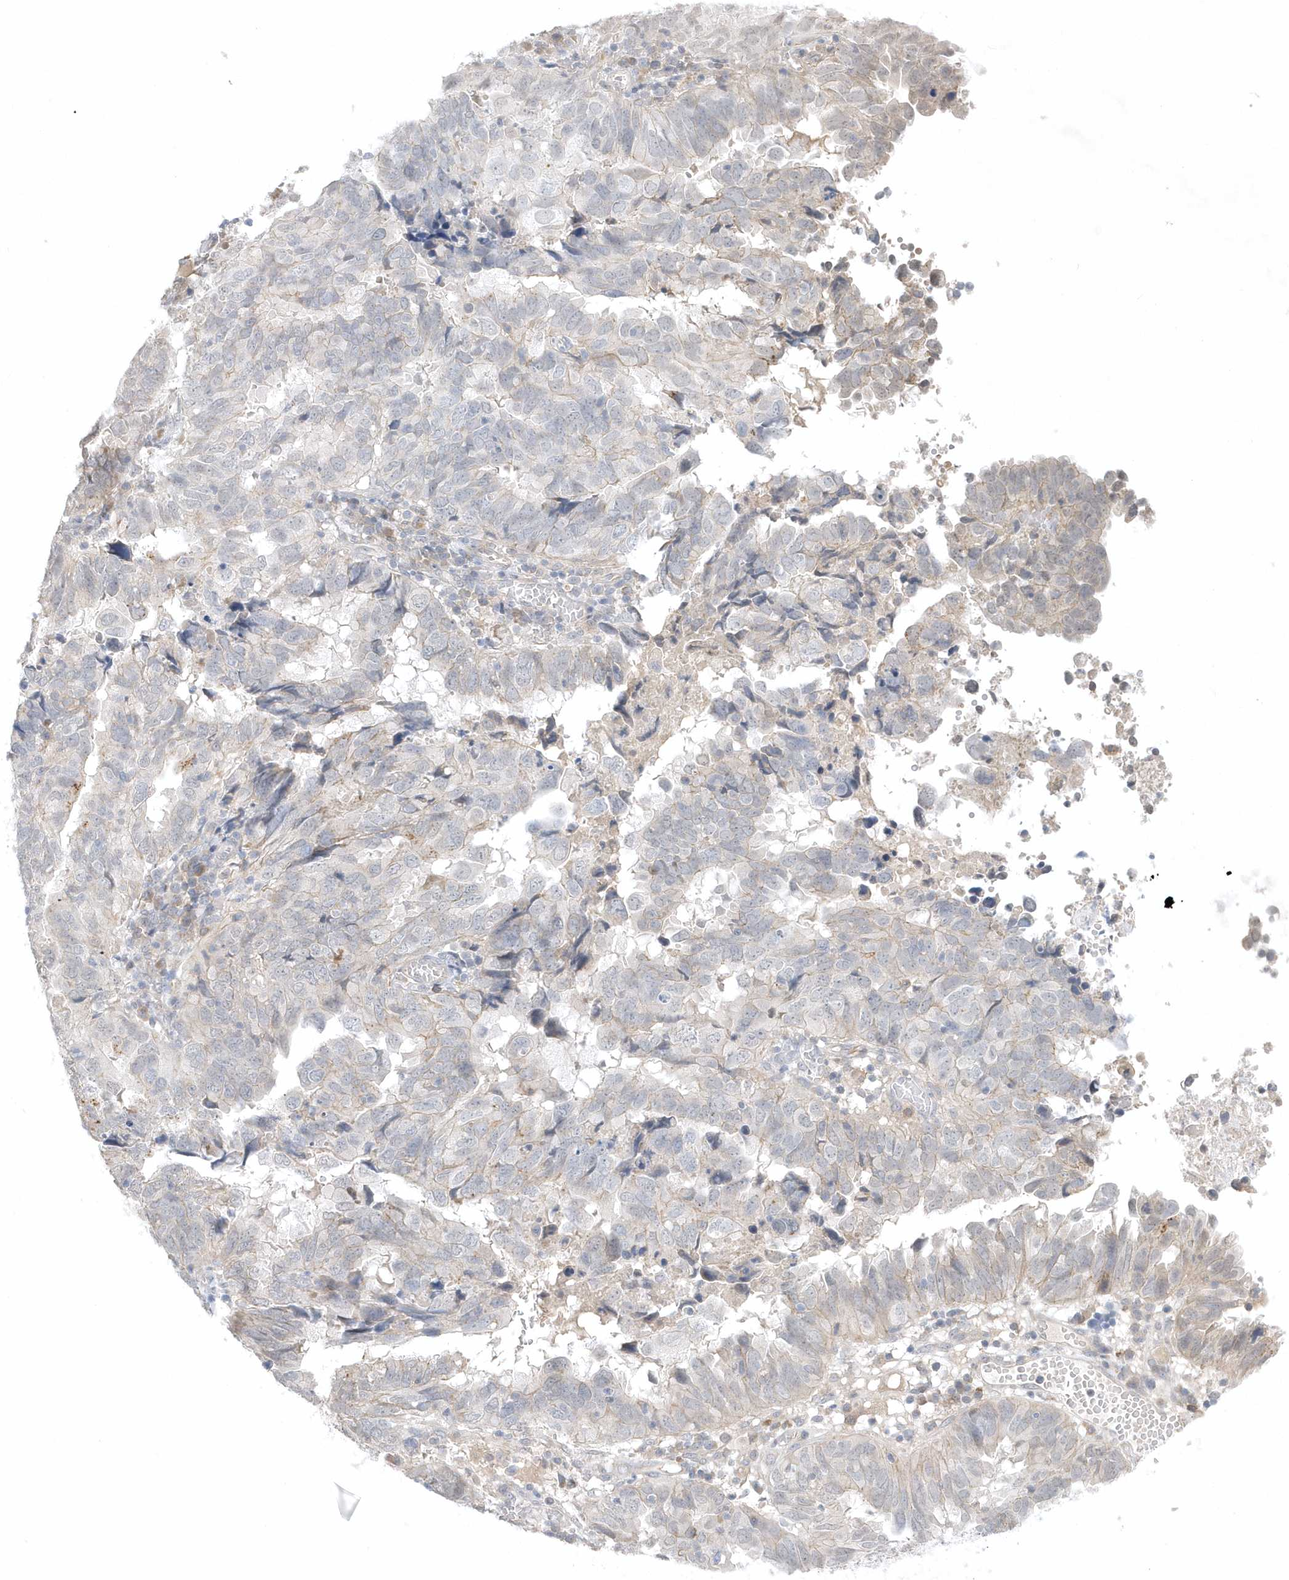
{"staining": {"intensity": "weak", "quantity": "<25%", "location": "cytoplasmic/membranous"}, "tissue": "endometrial cancer", "cell_type": "Tumor cells", "image_type": "cancer", "snomed": [{"axis": "morphology", "description": "Adenocarcinoma, NOS"}, {"axis": "topography", "description": "Uterus"}], "caption": "IHC of human adenocarcinoma (endometrial) demonstrates no staining in tumor cells.", "gene": "ZC3H12D", "patient": {"sex": "female", "age": 77}}